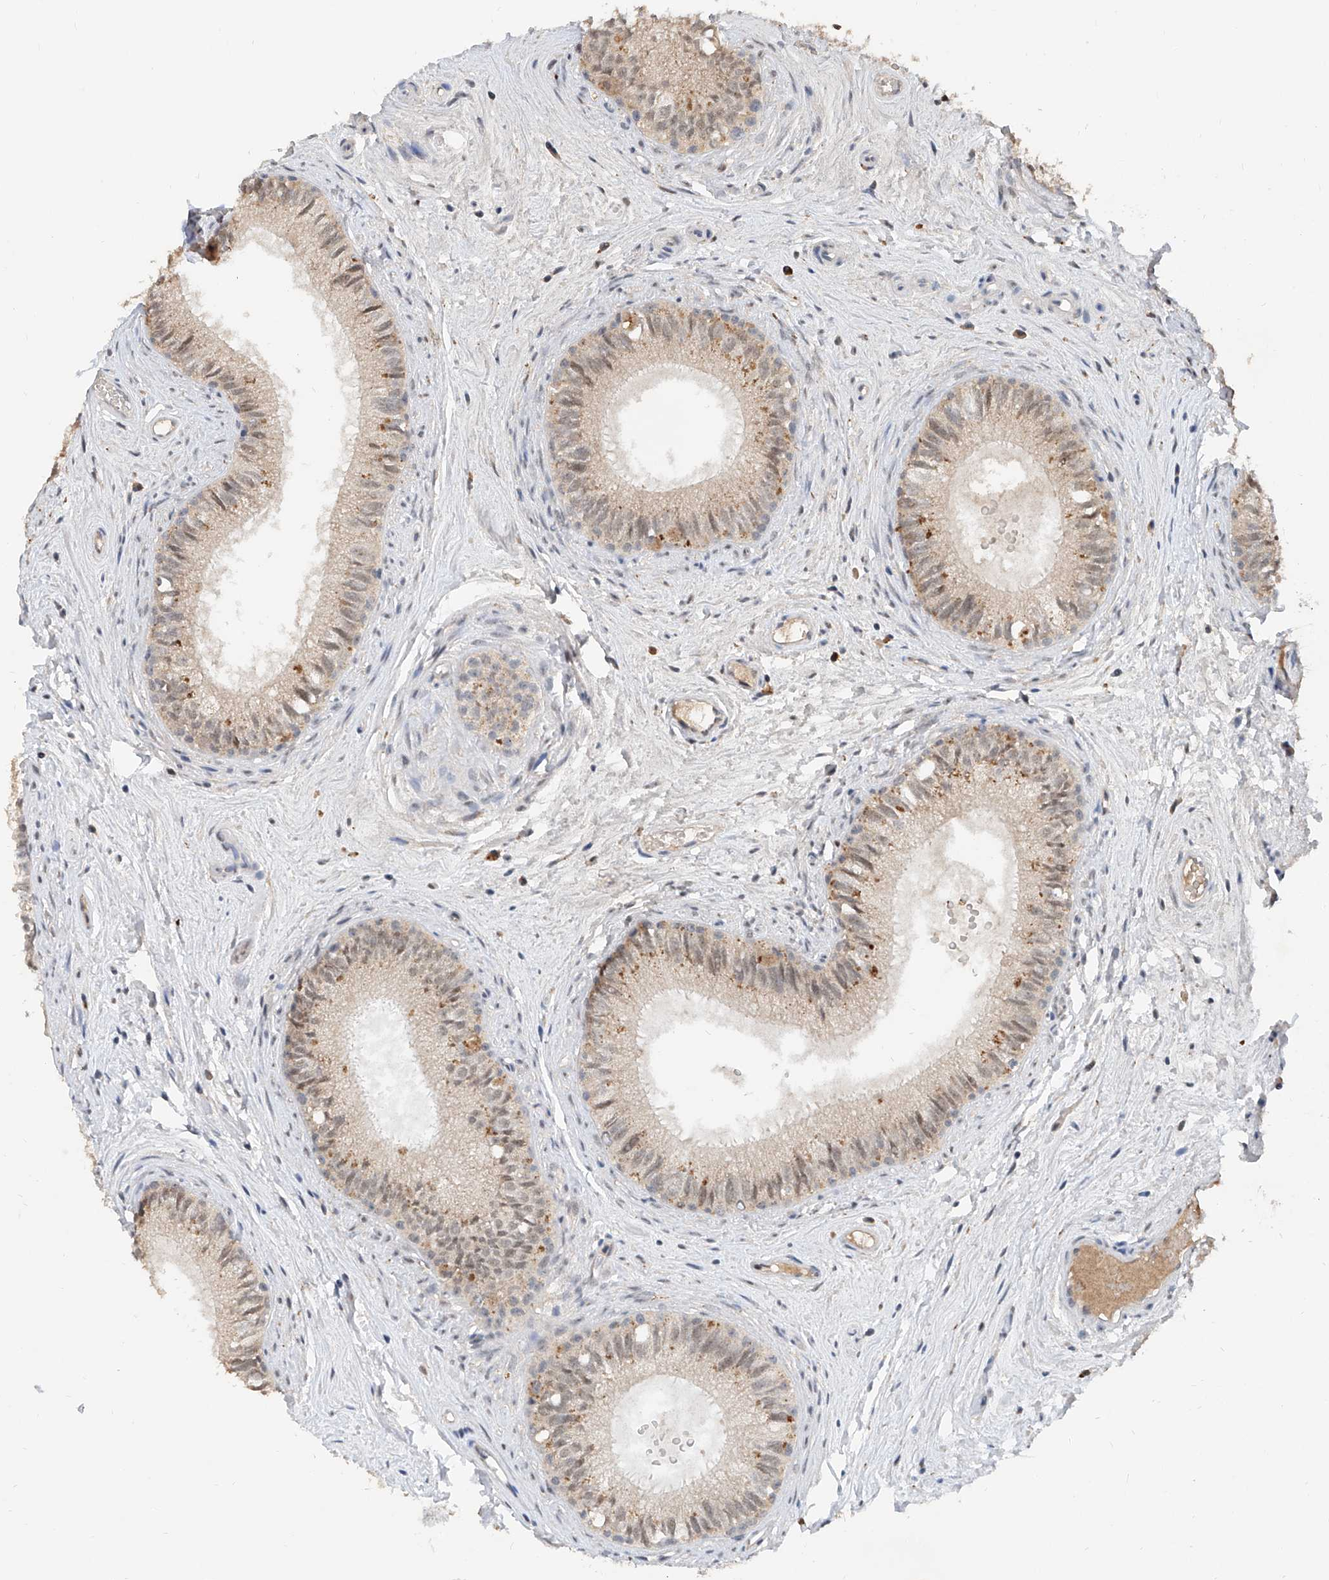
{"staining": {"intensity": "weak", "quantity": "25%-75%", "location": "cytoplasmic/membranous,nuclear"}, "tissue": "epididymis", "cell_type": "Glandular cells", "image_type": "normal", "snomed": [{"axis": "morphology", "description": "Normal tissue, NOS"}, {"axis": "topography", "description": "Epididymis"}], "caption": "A low amount of weak cytoplasmic/membranous,nuclear staining is seen in about 25%-75% of glandular cells in benign epididymis. Using DAB (3,3'-diaminobenzidine) (brown) and hematoxylin (blue) stains, captured at high magnification using brightfield microscopy.", "gene": "CARMIL3", "patient": {"sex": "male", "age": 71}}